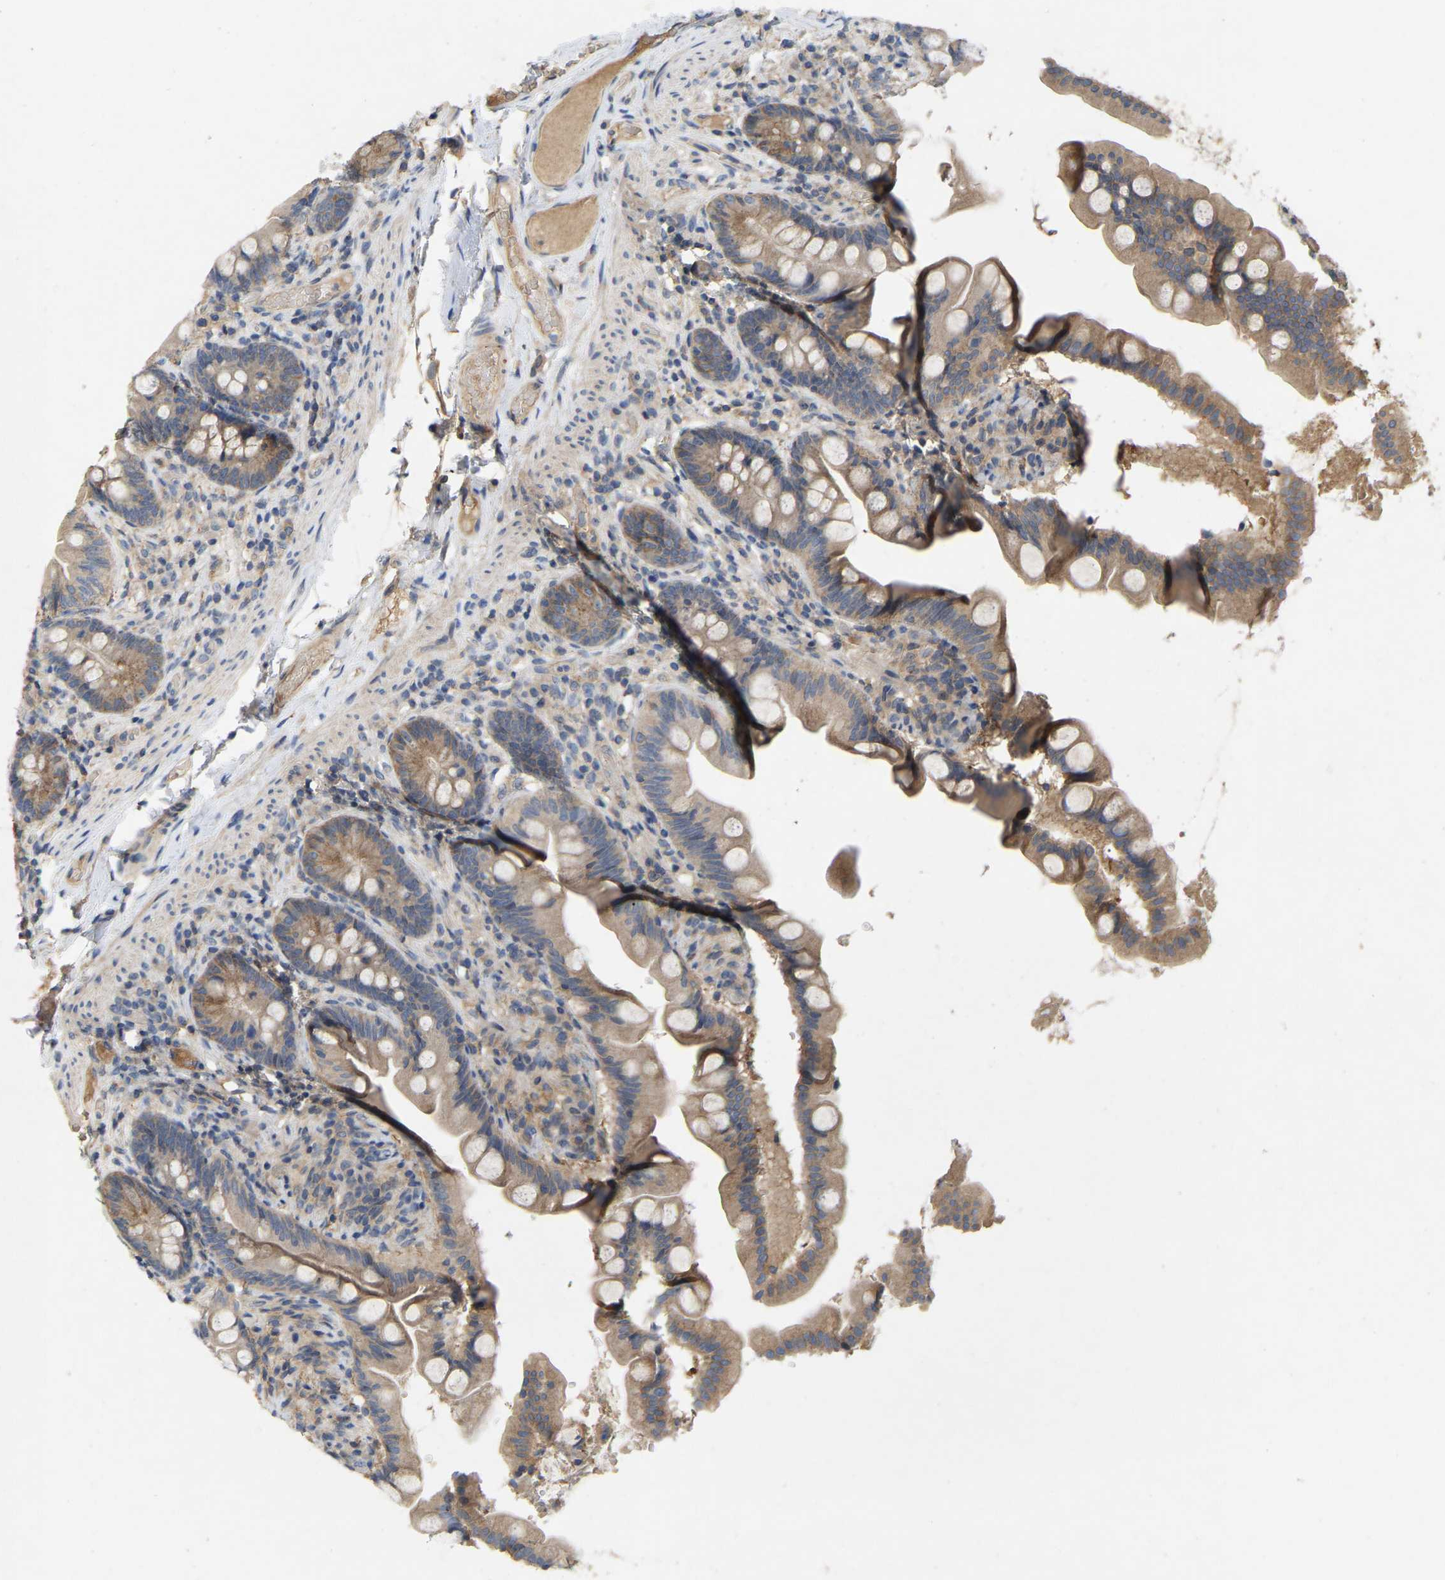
{"staining": {"intensity": "moderate", "quantity": ">75%", "location": "cytoplasmic/membranous"}, "tissue": "small intestine", "cell_type": "Glandular cells", "image_type": "normal", "snomed": [{"axis": "morphology", "description": "Normal tissue, NOS"}, {"axis": "topography", "description": "Small intestine"}], "caption": "This photomicrograph exhibits unremarkable small intestine stained with immunohistochemistry to label a protein in brown. The cytoplasmic/membranous of glandular cells show moderate positivity for the protein. Nuclei are counter-stained blue.", "gene": "LPAR2", "patient": {"sex": "female", "age": 56}}